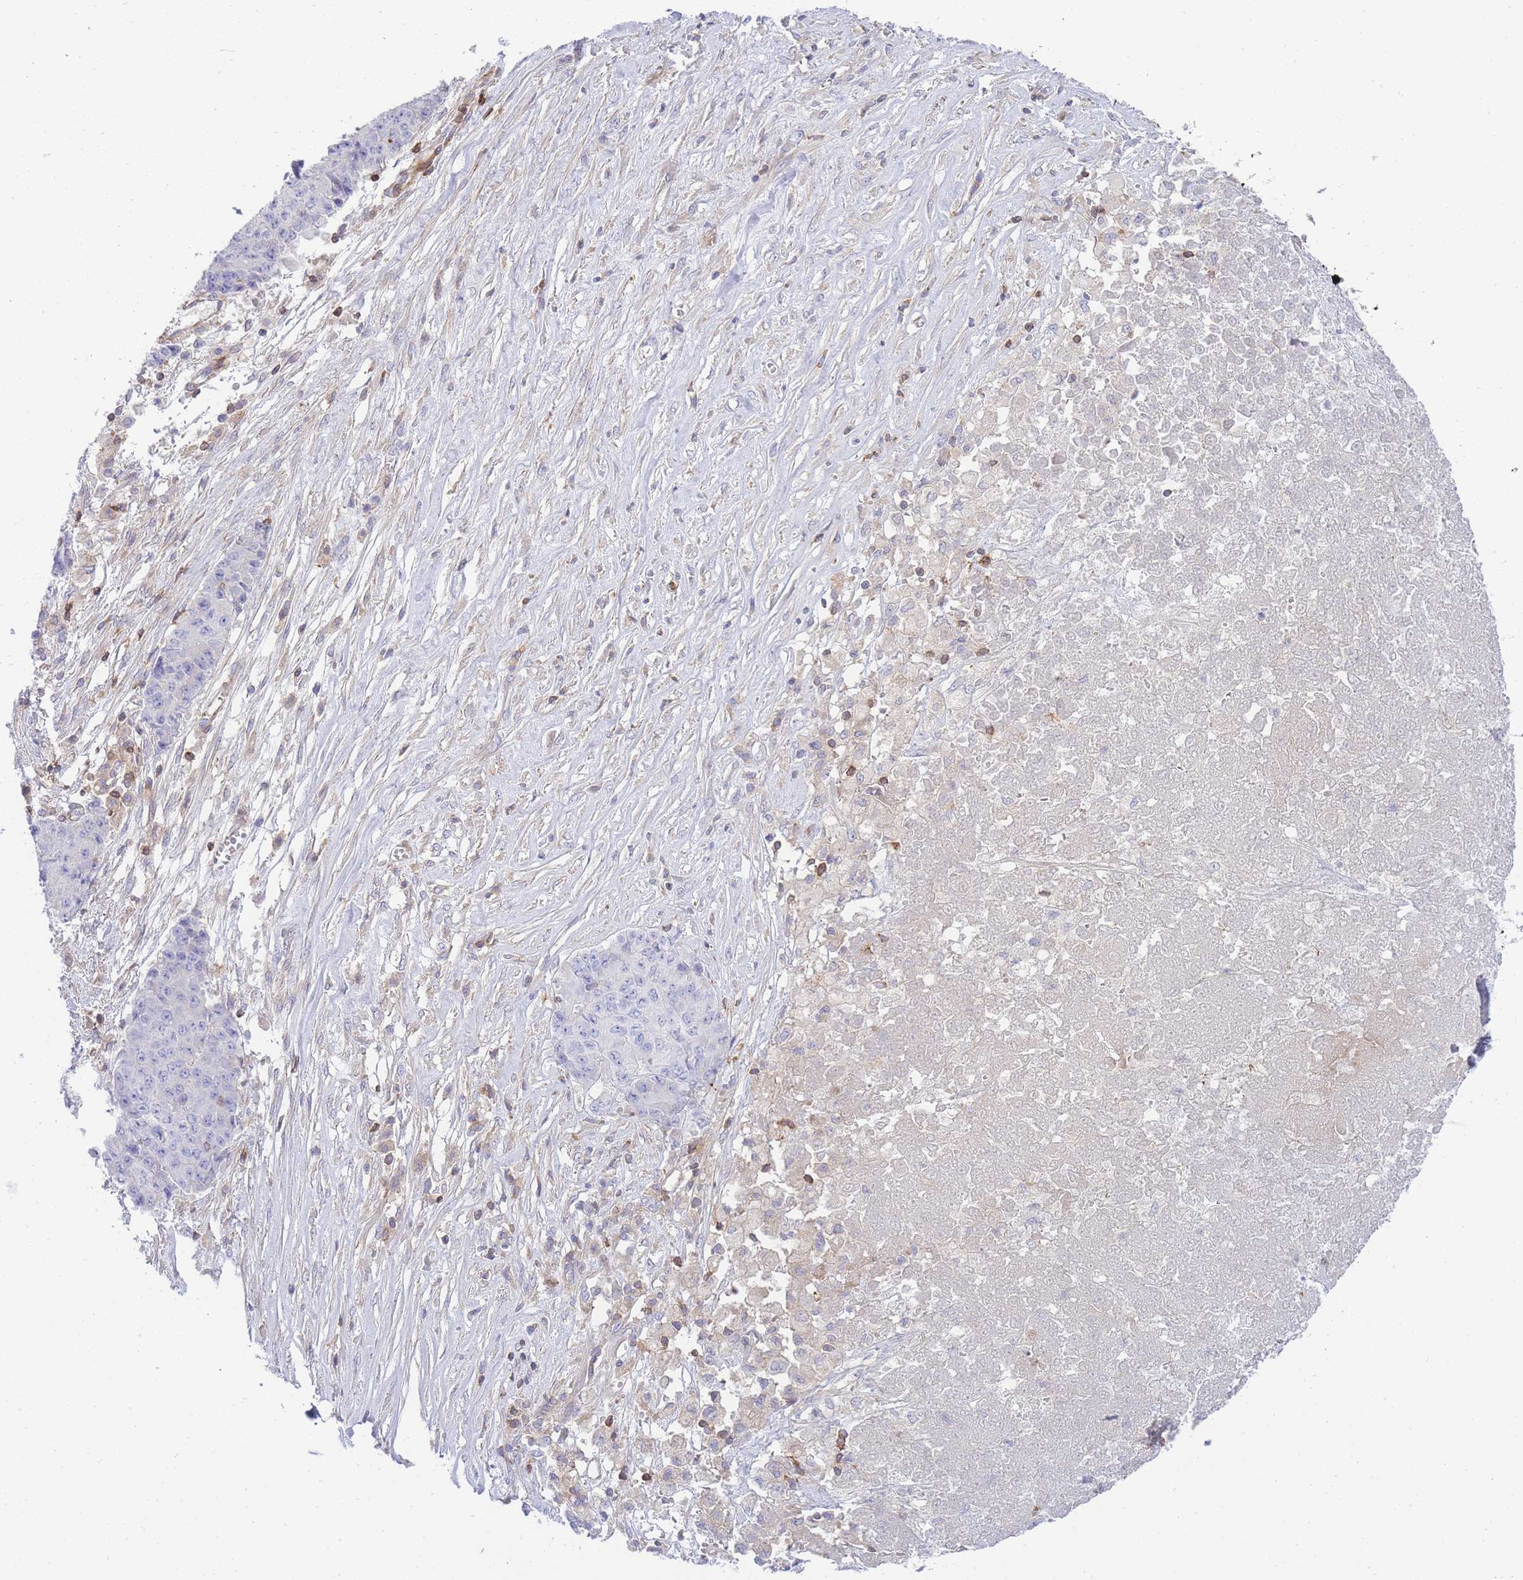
{"staining": {"intensity": "negative", "quantity": "none", "location": "none"}, "tissue": "ovarian cancer", "cell_type": "Tumor cells", "image_type": "cancer", "snomed": [{"axis": "morphology", "description": "Carcinoma, endometroid"}, {"axis": "topography", "description": "Ovary"}], "caption": "Immunohistochemistry (IHC) micrograph of neoplastic tissue: ovarian cancer stained with DAB (3,3'-diaminobenzidine) exhibits no significant protein positivity in tumor cells.", "gene": "FBN3", "patient": {"sex": "female", "age": 42}}